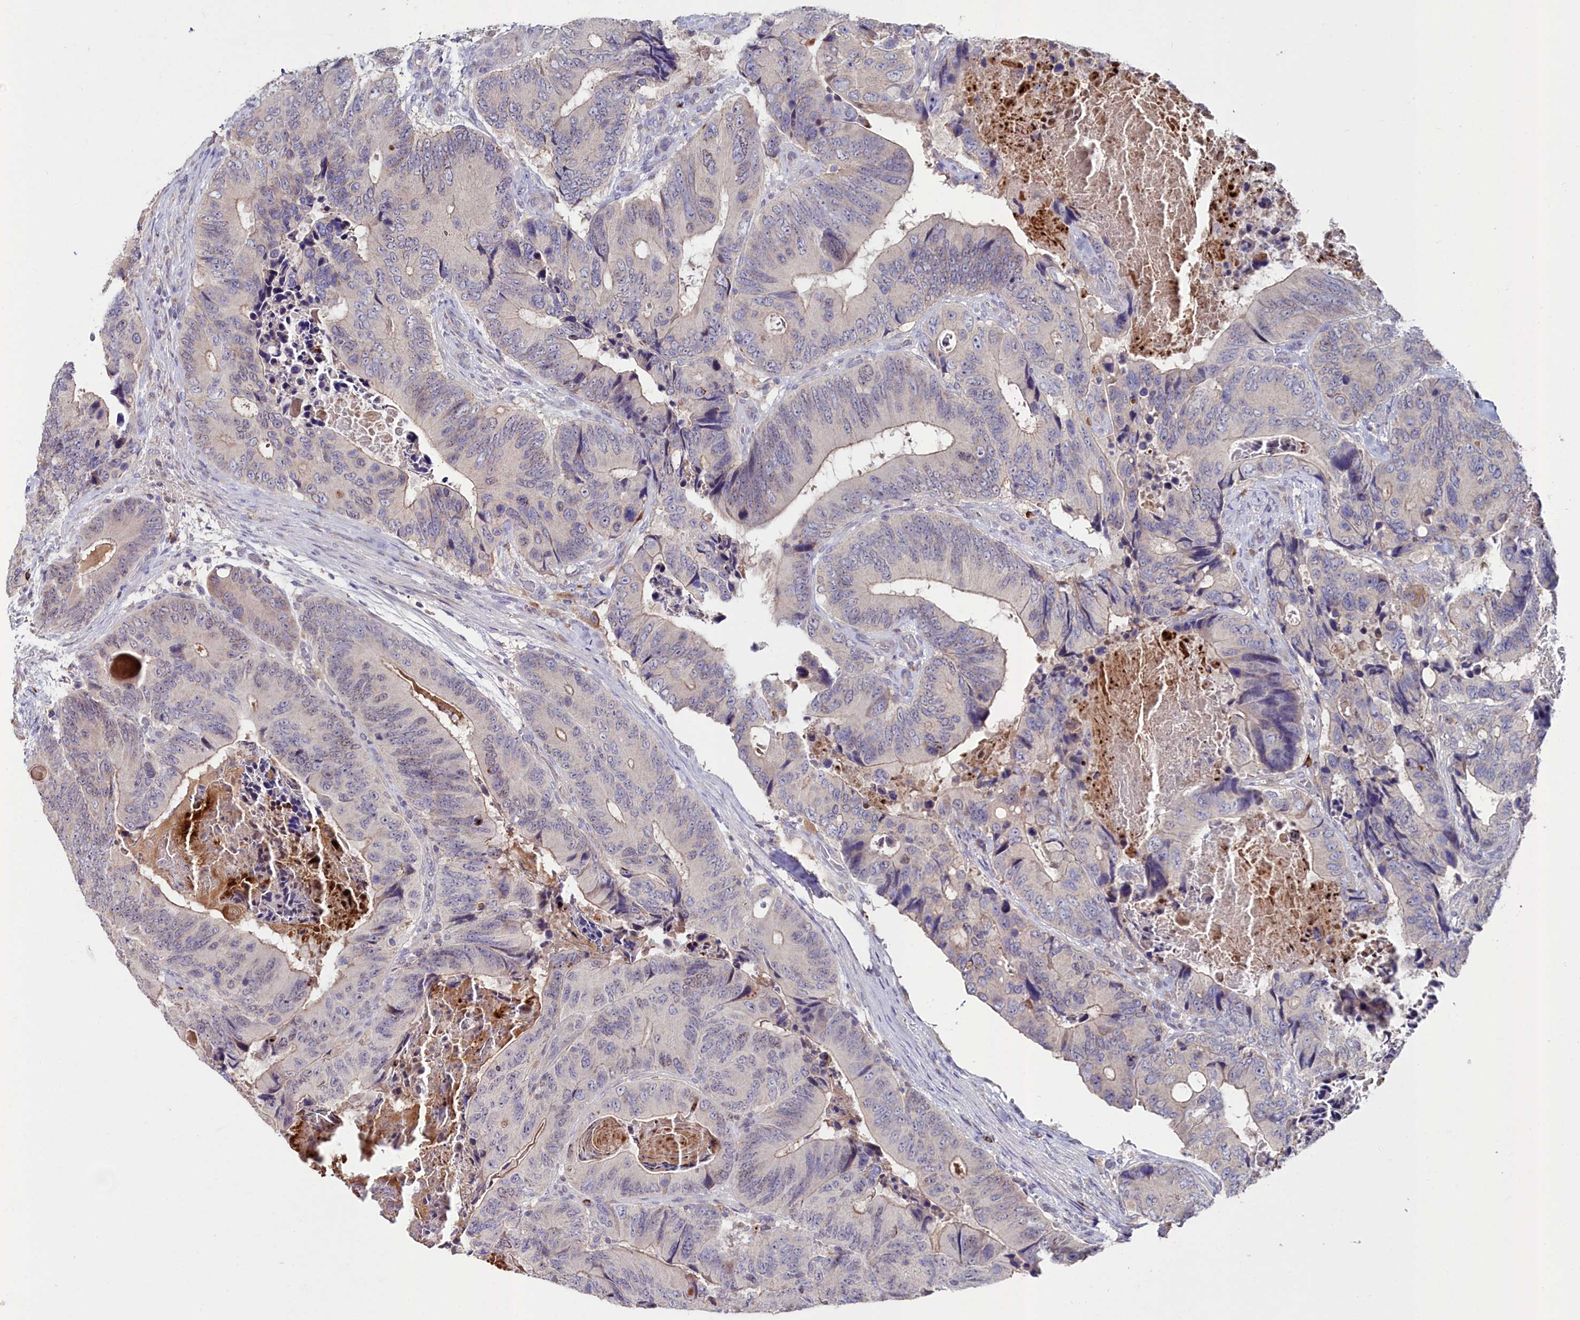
{"staining": {"intensity": "negative", "quantity": "none", "location": "none"}, "tissue": "colorectal cancer", "cell_type": "Tumor cells", "image_type": "cancer", "snomed": [{"axis": "morphology", "description": "Adenocarcinoma, NOS"}, {"axis": "topography", "description": "Colon"}], "caption": "Colorectal adenocarcinoma stained for a protein using IHC shows no expression tumor cells.", "gene": "AMBRA1", "patient": {"sex": "male", "age": 84}}